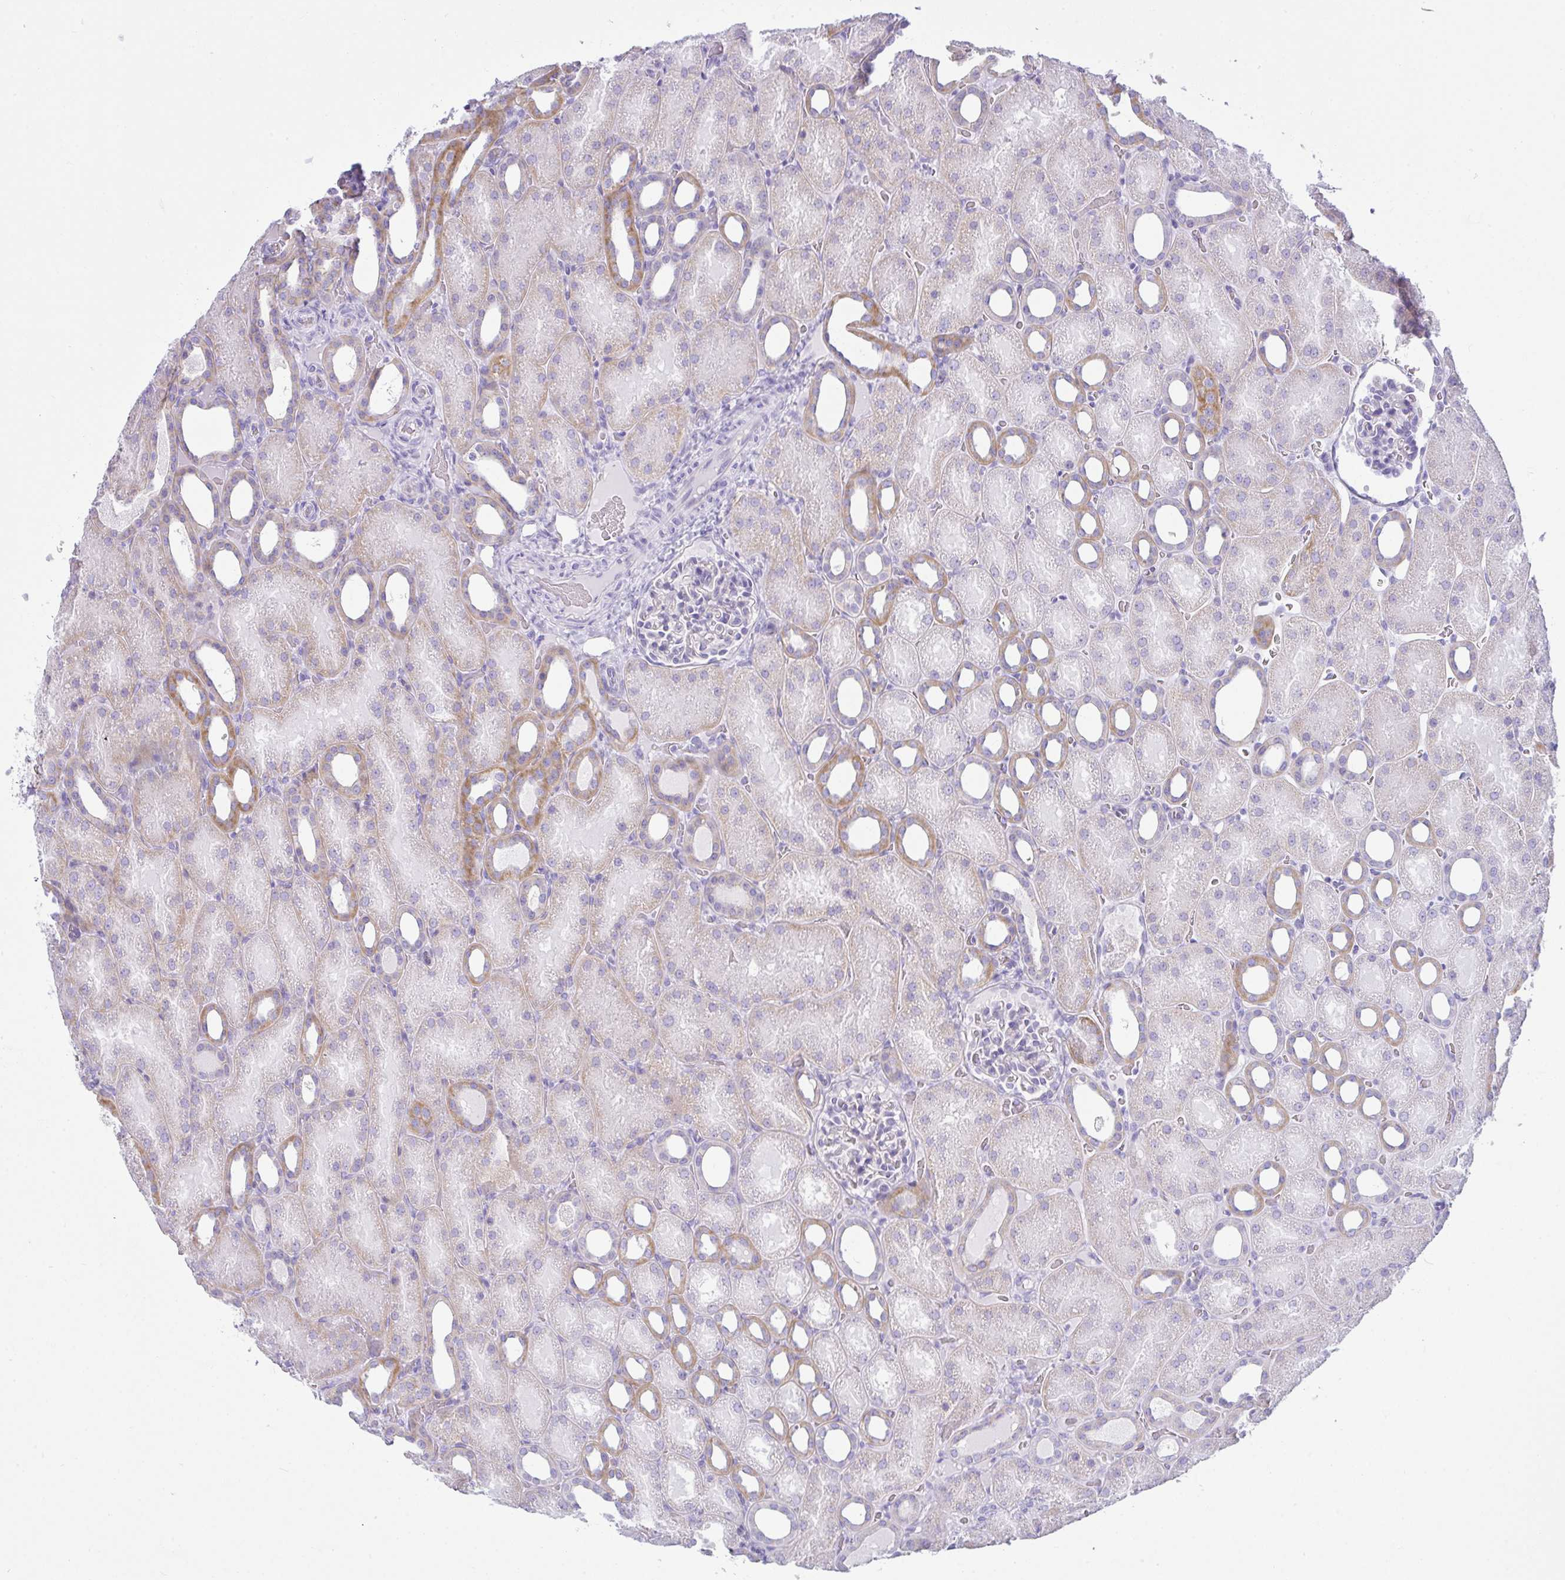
{"staining": {"intensity": "negative", "quantity": "none", "location": "none"}, "tissue": "kidney", "cell_type": "Cells in glomeruli", "image_type": "normal", "snomed": [{"axis": "morphology", "description": "Normal tissue, NOS"}, {"axis": "topography", "description": "Kidney"}], "caption": "Image shows no significant protein expression in cells in glomeruli of normal kidney.", "gene": "RASL10A", "patient": {"sex": "male", "age": 2}}